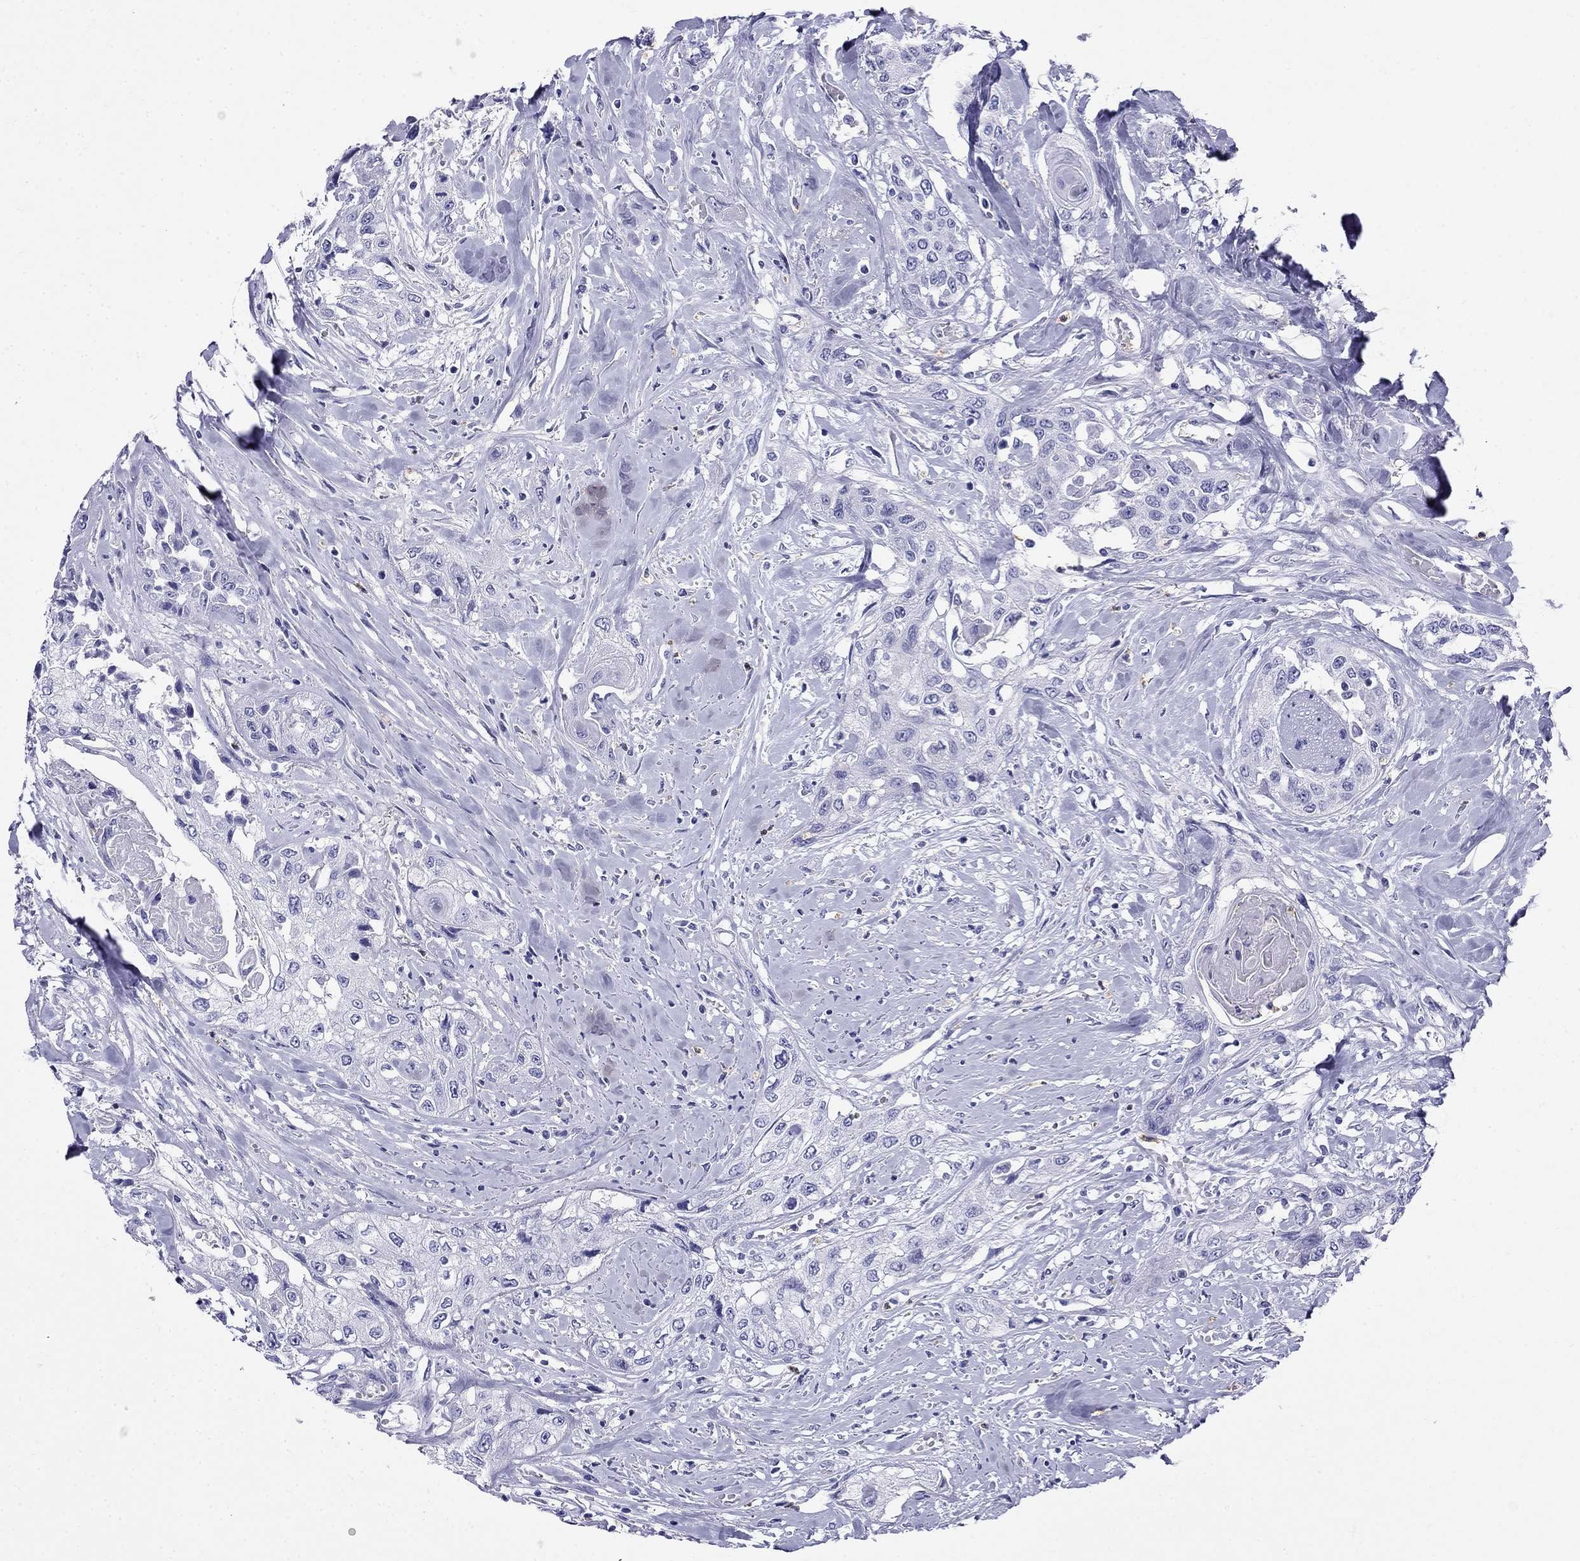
{"staining": {"intensity": "negative", "quantity": "none", "location": "none"}, "tissue": "head and neck cancer", "cell_type": "Tumor cells", "image_type": "cancer", "snomed": [{"axis": "morphology", "description": "Normal tissue, NOS"}, {"axis": "morphology", "description": "Squamous cell carcinoma, NOS"}, {"axis": "topography", "description": "Oral tissue"}, {"axis": "topography", "description": "Peripheral nerve tissue"}, {"axis": "topography", "description": "Head-Neck"}], "caption": "This is an immunohistochemistry histopathology image of squamous cell carcinoma (head and neck). There is no expression in tumor cells.", "gene": "PPP1R36", "patient": {"sex": "female", "age": 59}}